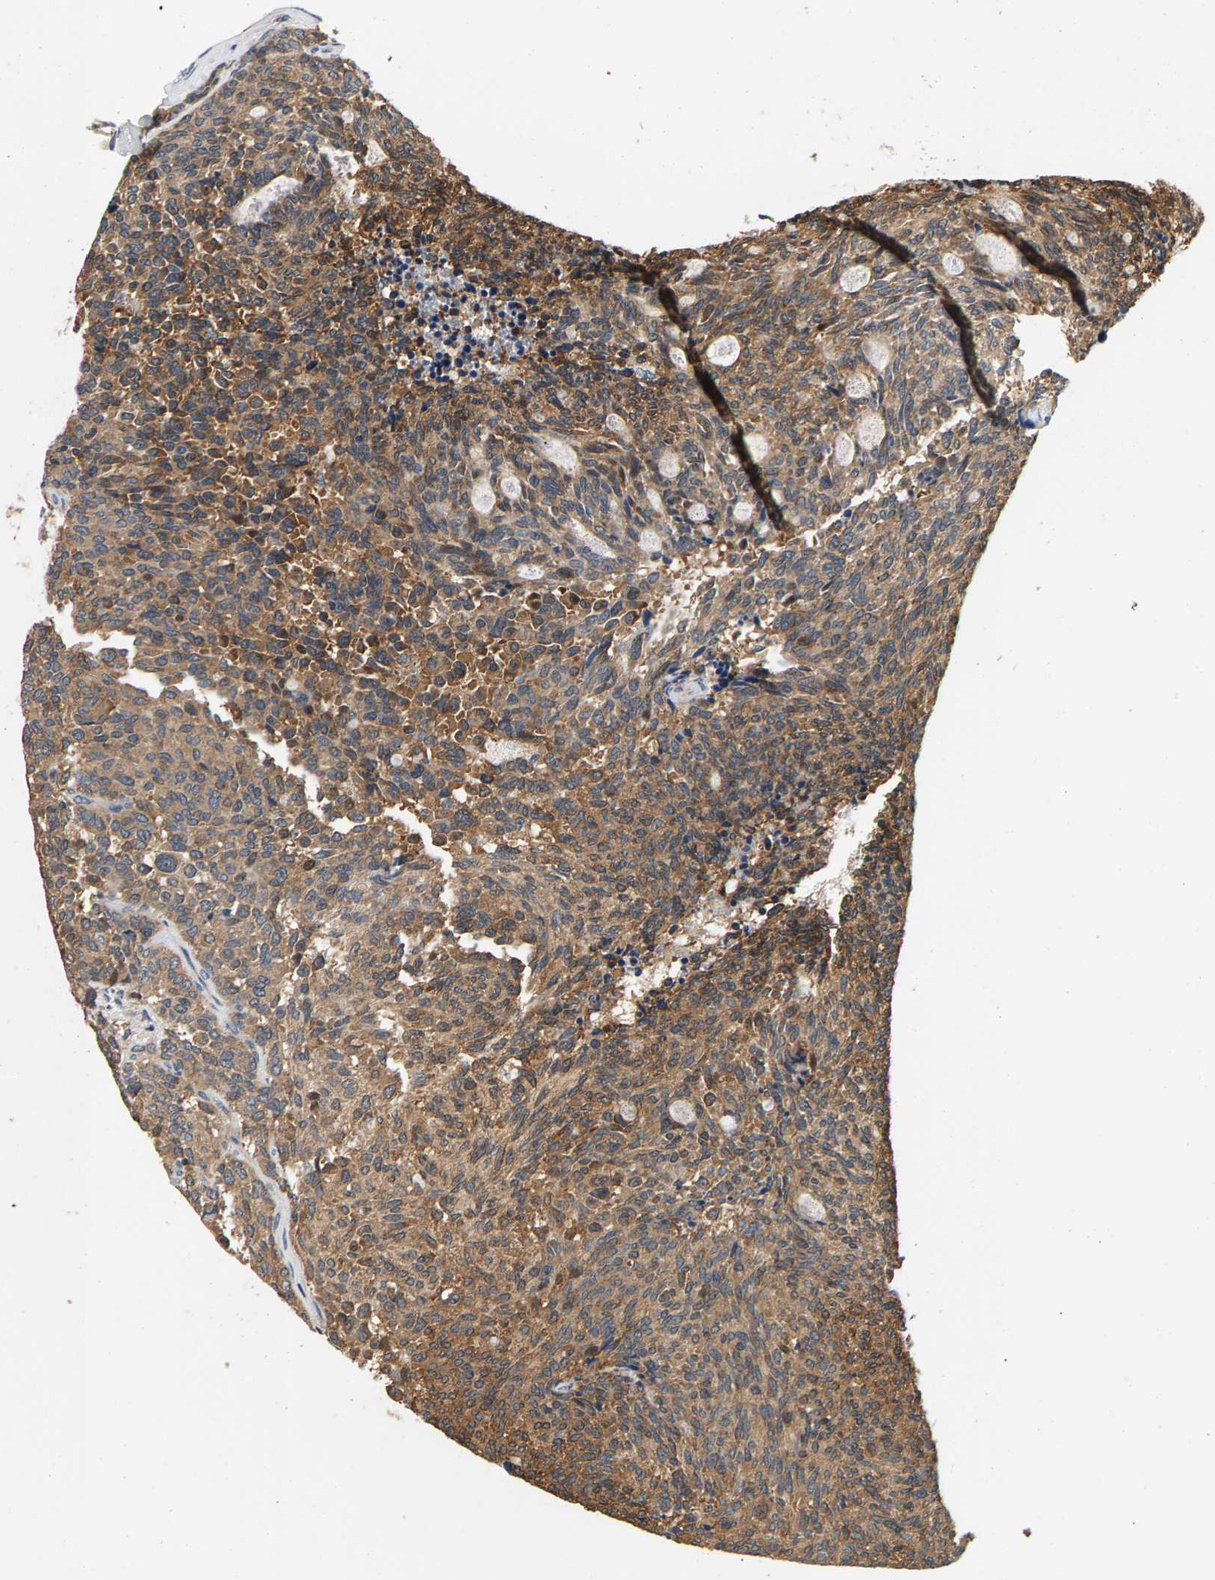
{"staining": {"intensity": "moderate", "quantity": ">75%", "location": "cytoplasmic/membranous"}, "tissue": "carcinoid", "cell_type": "Tumor cells", "image_type": "cancer", "snomed": [{"axis": "morphology", "description": "Carcinoid, malignant, NOS"}, {"axis": "topography", "description": "Pancreas"}], "caption": "Malignant carcinoid stained with DAB (3,3'-diaminobenzidine) IHC reveals medium levels of moderate cytoplasmic/membranous positivity in about >75% of tumor cells. Using DAB (3,3'-diaminobenzidine) (brown) and hematoxylin (blue) stains, captured at high magnification using brightfield microscopy.", "gene": "FAM78A", "patient": {"sex": "female", "age": 54}}